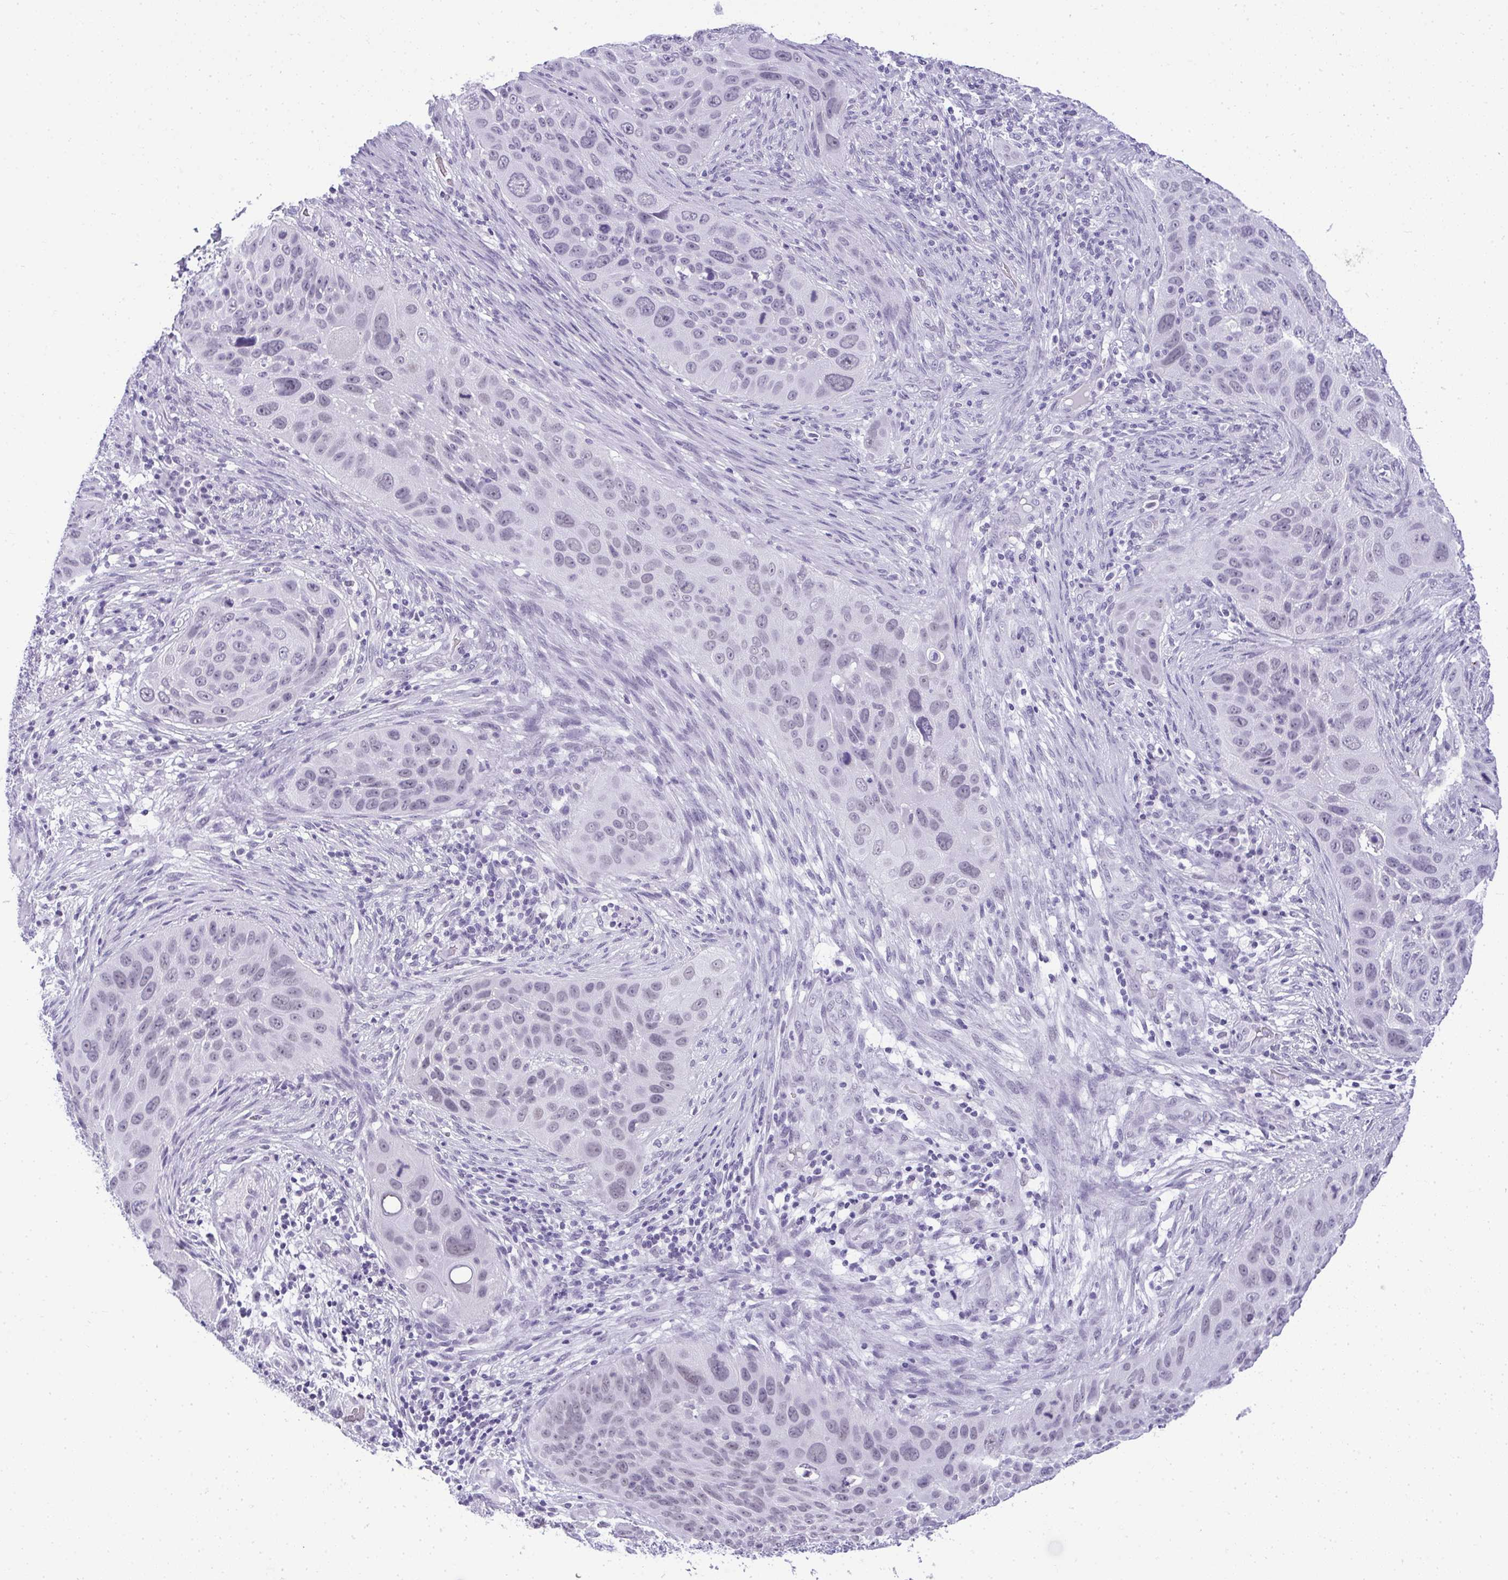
{"staining": {"intensity": "weak", "quantity": "25%-75%", "location": "nuclear"}, "tissue": "lung cancer", "cell_type": "Tumor cells", "image_type": "cancer", "snomed": [{"axis": "morphology", "description": "Squamous cell carcinoma, NOS"}, {"axis": "topography", "description": "Lung"}], "caption": "High-magnification brightfield microscopy of squamous cell carcinoma (lung) stained with DAB (brown) and counterstained with hematoxylin (blue). tumor cells exhibit weak nuclear positivity is present in approximately25%-75% of cells.", "gene": "PLA2G1B", "patient": {"sex": "male", "age": 63}}